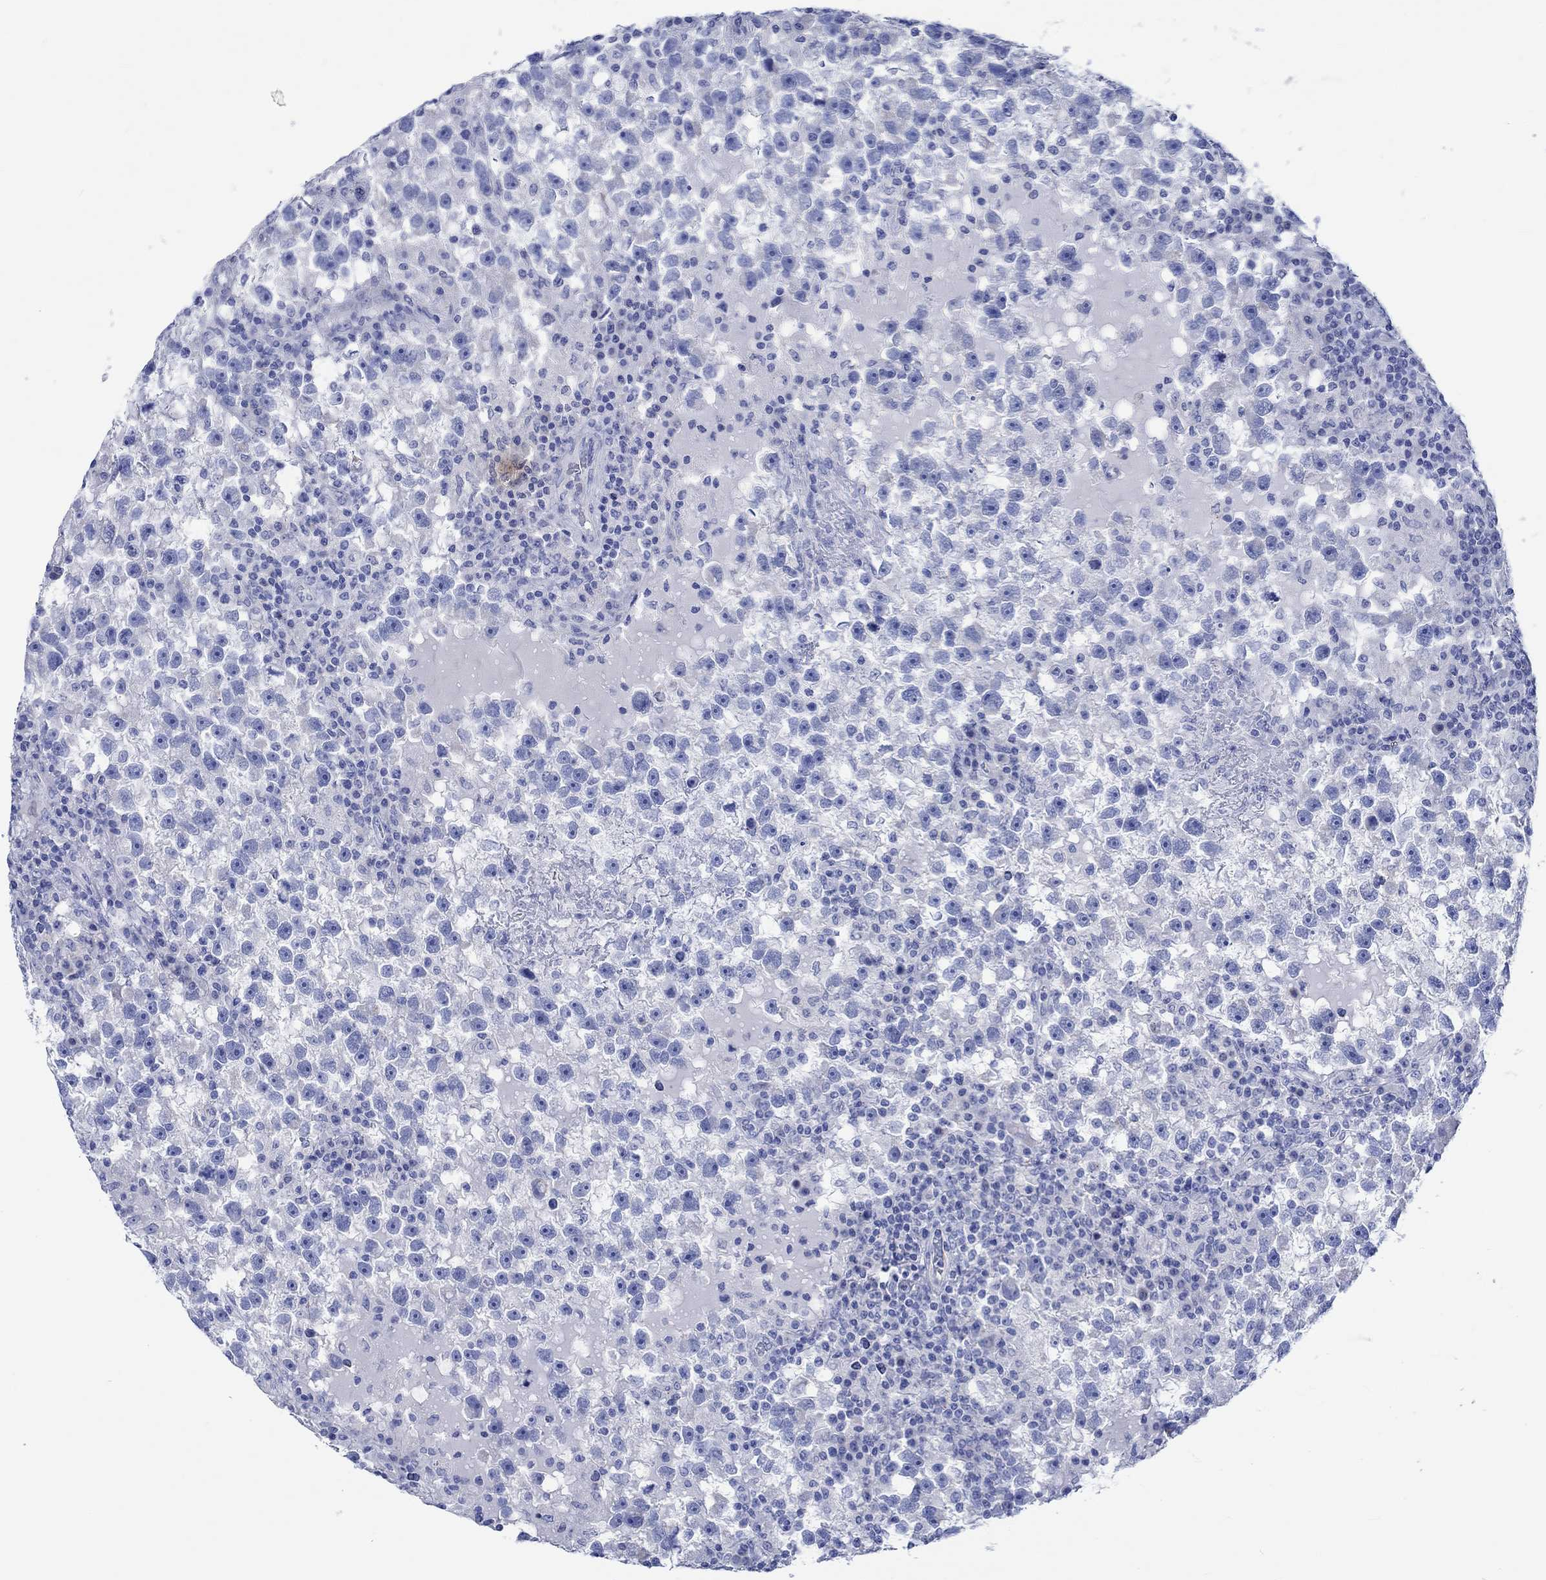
{"staining": {"intensity": "negative", "quantity": "none", "location": "none"}, "tissue": "testis cancer", "cell_type": "Tumor cells", "image_type": "cancer", "snomed": [{"axis": "morphology", "description": "Seminoma, NOS"}, {"axis": "topography", "description": "Testis"}], "caption": "There is no significant staining in tumor cells of seminoma (testis).", "gene": "CPLX2", "patient": {"sex": "male", "age": 47}}